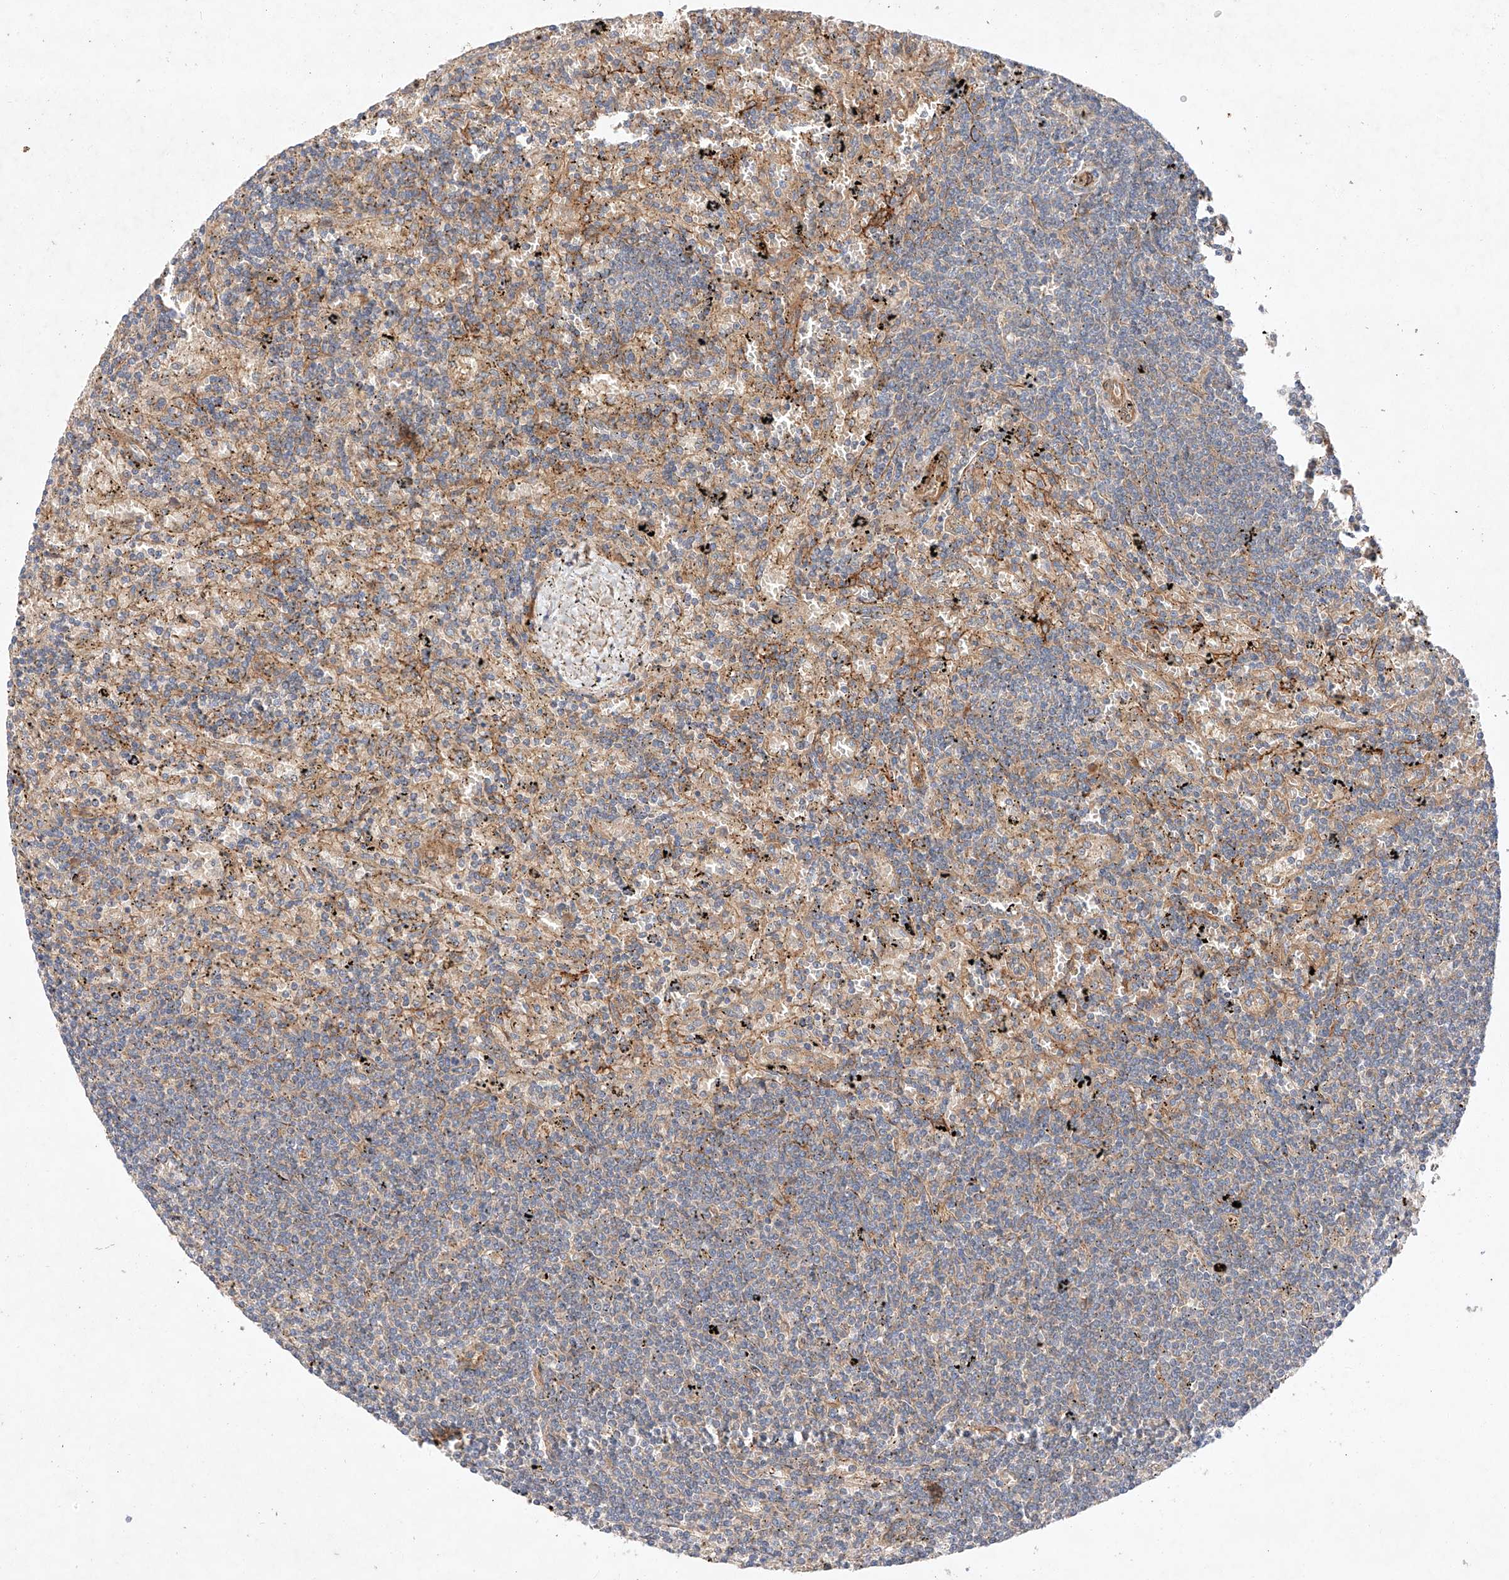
{"staining": {"intensity": "negative", "quantity": "none", "location": "none"}, "tissue": "lymphoma", "cell_type": "Tumor cells", "image_type": "cancer", "snomed": [{"axis": "morphology", "description": "Malignant lymphoma, non-Hodgkin's type, Low grade"}, {"axis": "topography", "description": "Spleen"}], "caption": "Immunohistochemistry of lymphoma reveals no positivity in tumor cells.", "gene": "RAB23", "patient": {"sex": "male", "age": 76}}